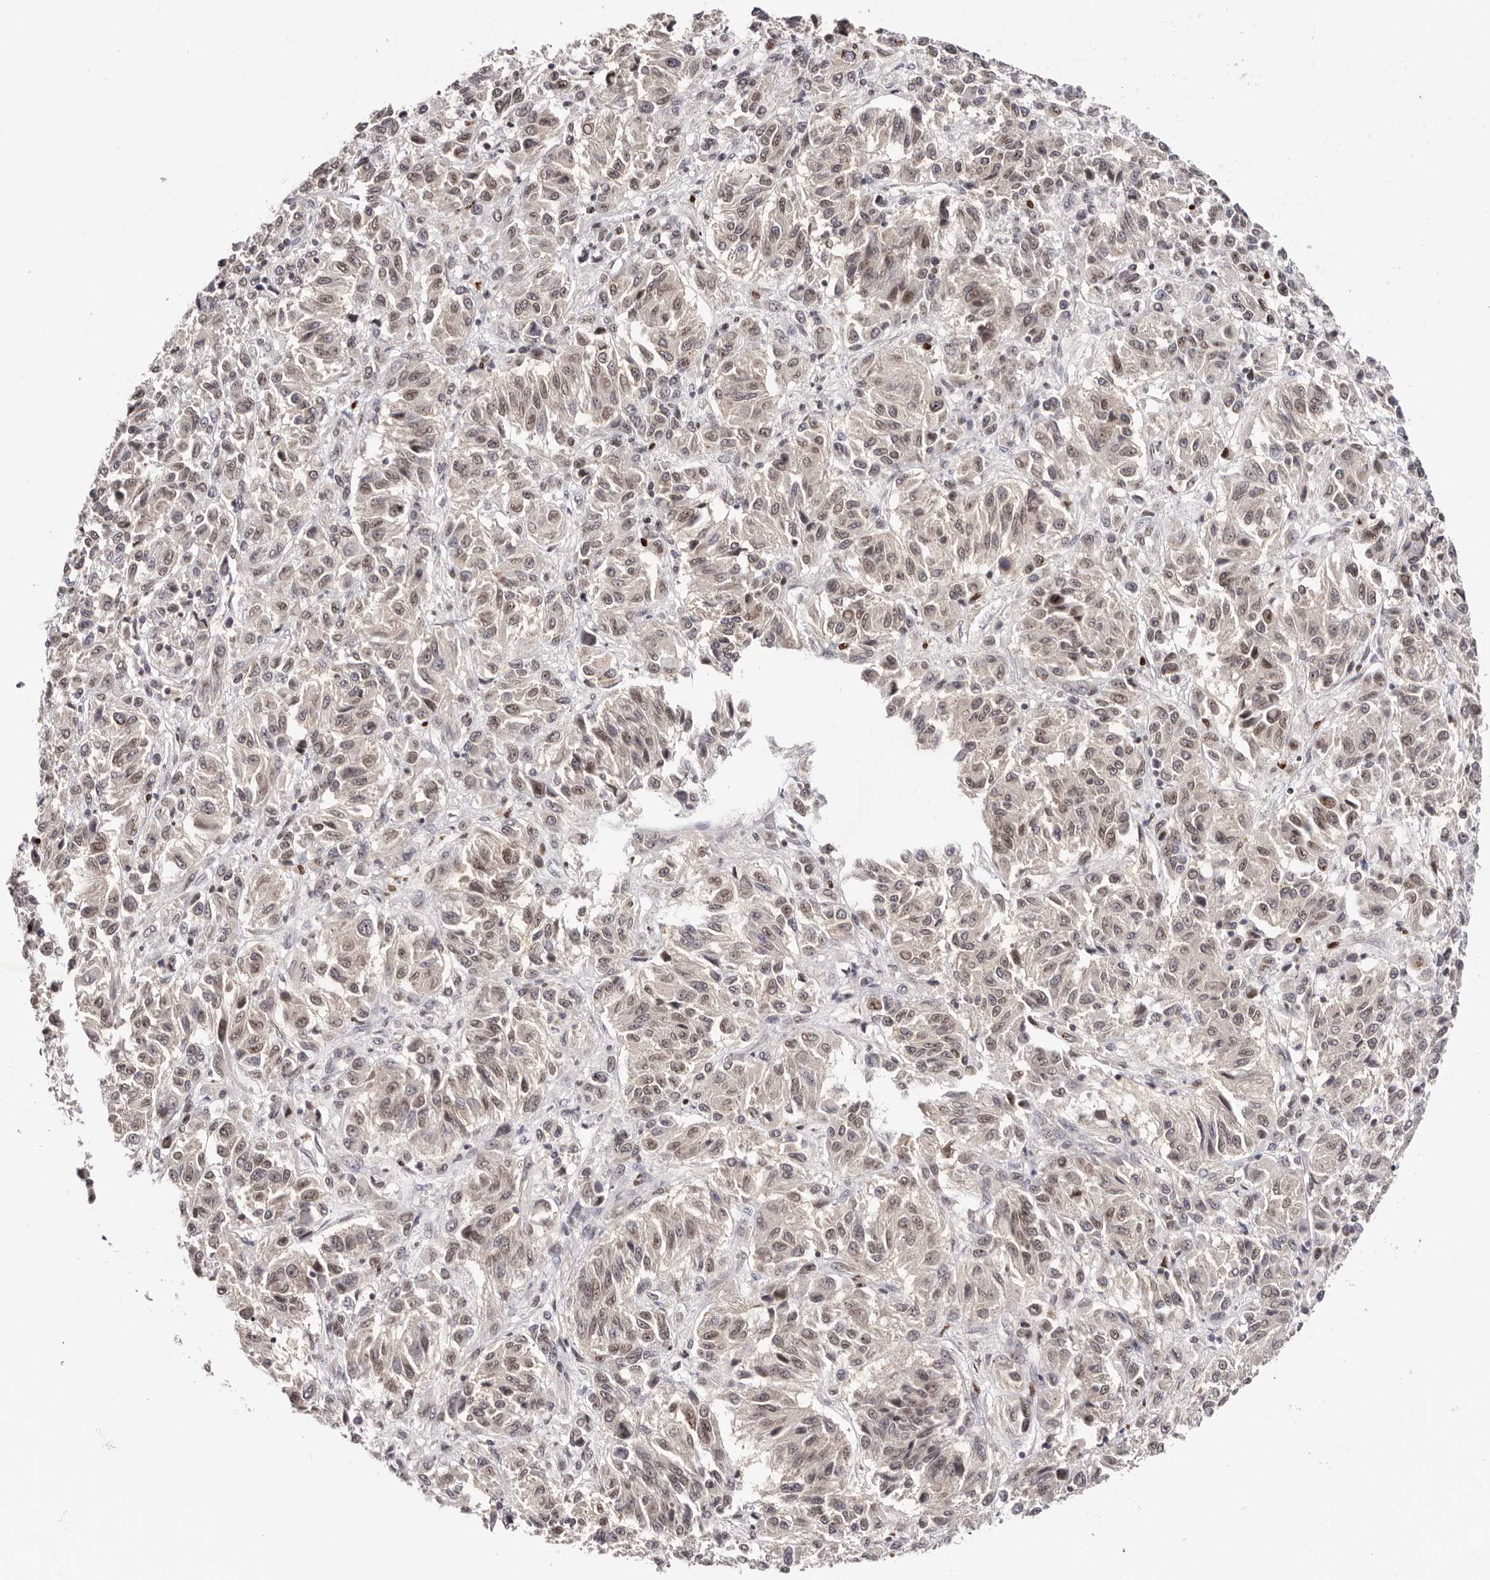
{"staining": {"intensity": "weak", "quantity": ">75%", "location": "nuclear"}, "tissue": "melanoma", "cell_type": "Tumor cells", "image_type": "cancer", "snomed": [{"axis": "morphology", "description": "Malignant melanoma, Metastatic site"}, {"axis": "topography", "description": "Lung"}], "caption": "IHC image of neoplastic tissue: human melanoma stained using IHC shows low levels of weak protein expression localized specifically in the nuclear of tumor cells, appearing as a nuclear brown color.", "gene": "NUP153", "patient": {"sex": "male", "age": 64}}